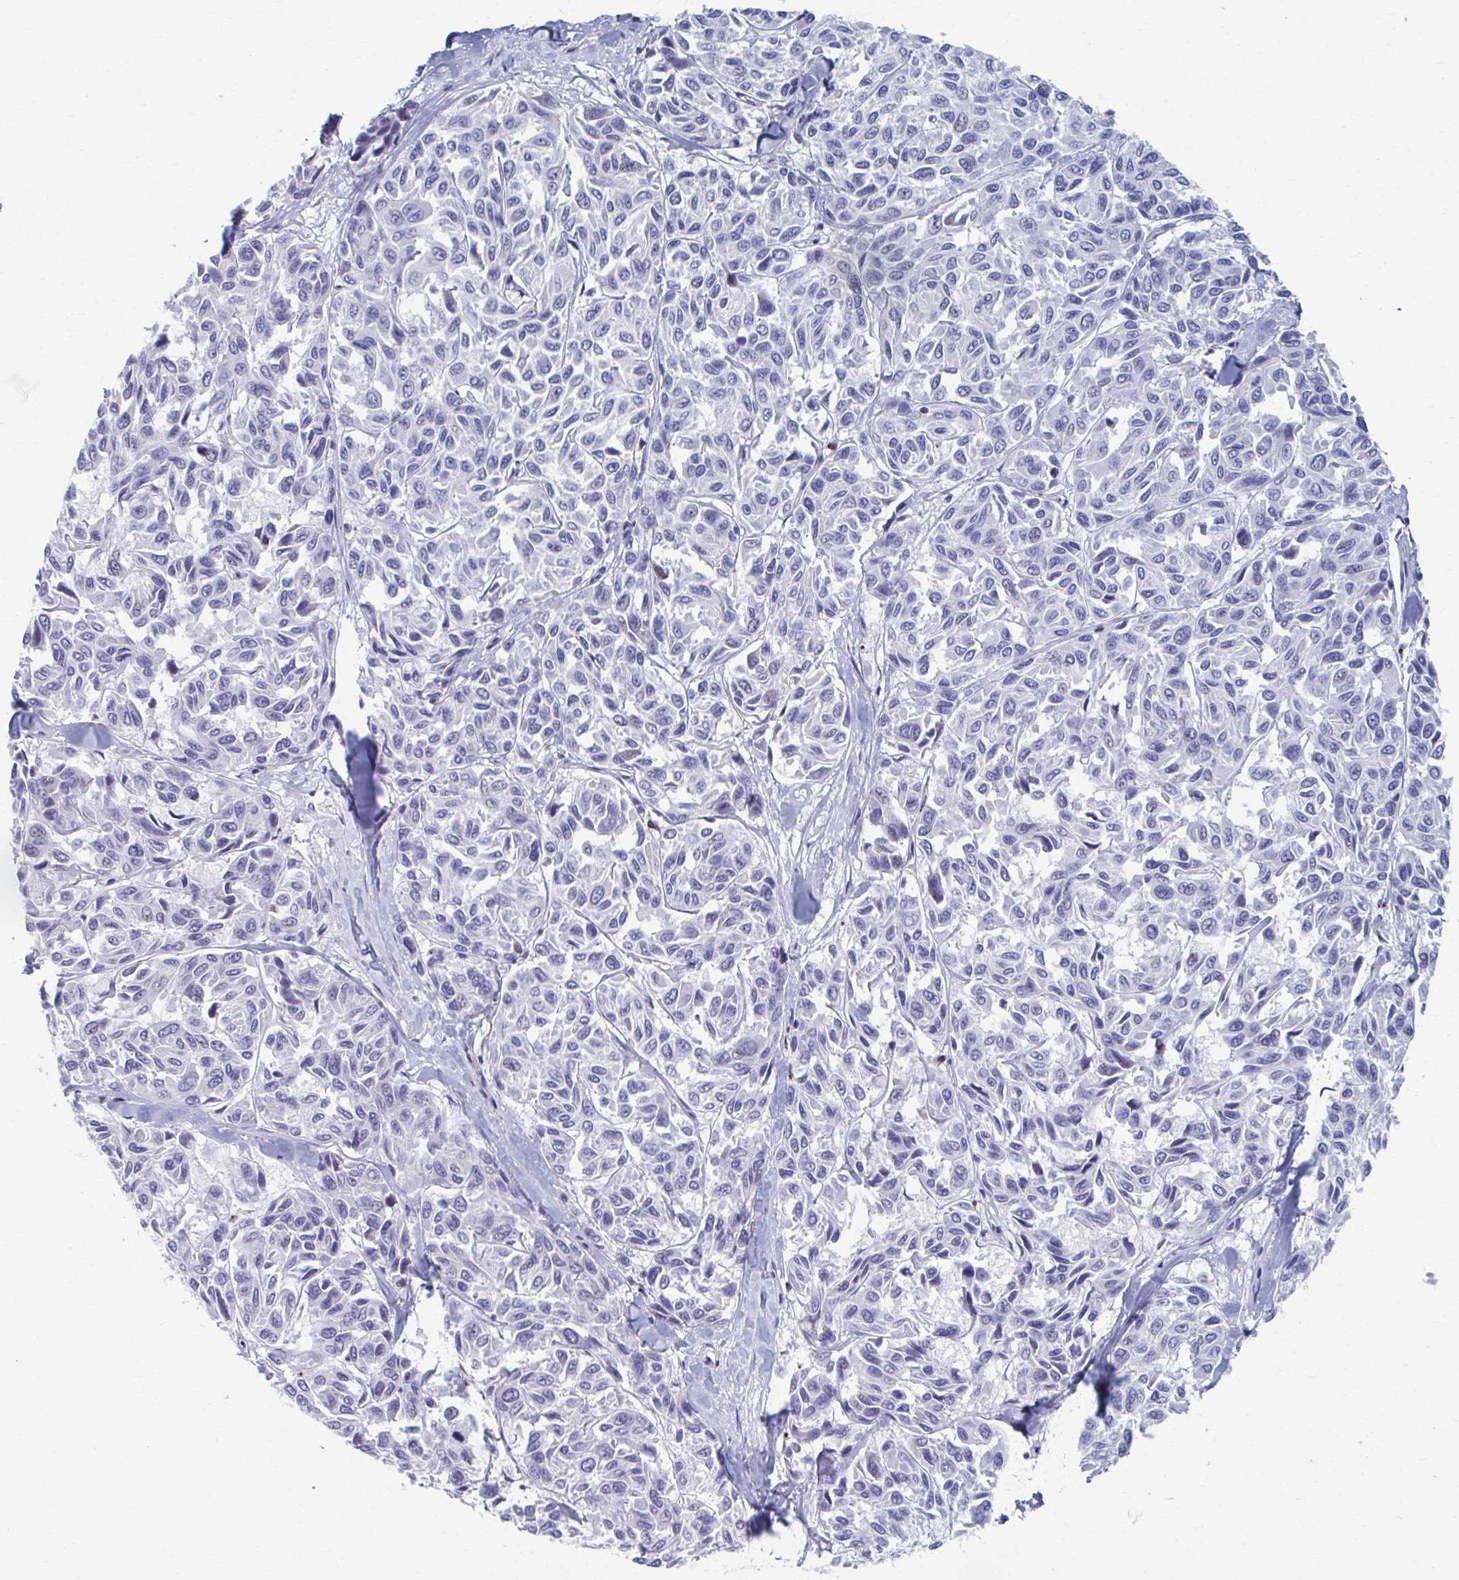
{"staining": {"intensity": "moderate", "quantity": "<25%", "location": "nuclear"}, "tissue": "melanoma", "cell_type": "Tumor cells", "image_type": "cancer", "snomed": [{"axis": "morphology", "description": "Malignant melanoma, NOS"}, {"axis": "topography", "description": "Skin"}], "caption": "The immunohistochemical stain labels moderate nuclear staining in tumor cells of malignant melanoma tissue.", "gene": "ABHD16B", "patient": {"sex": "female", "age": 66}}